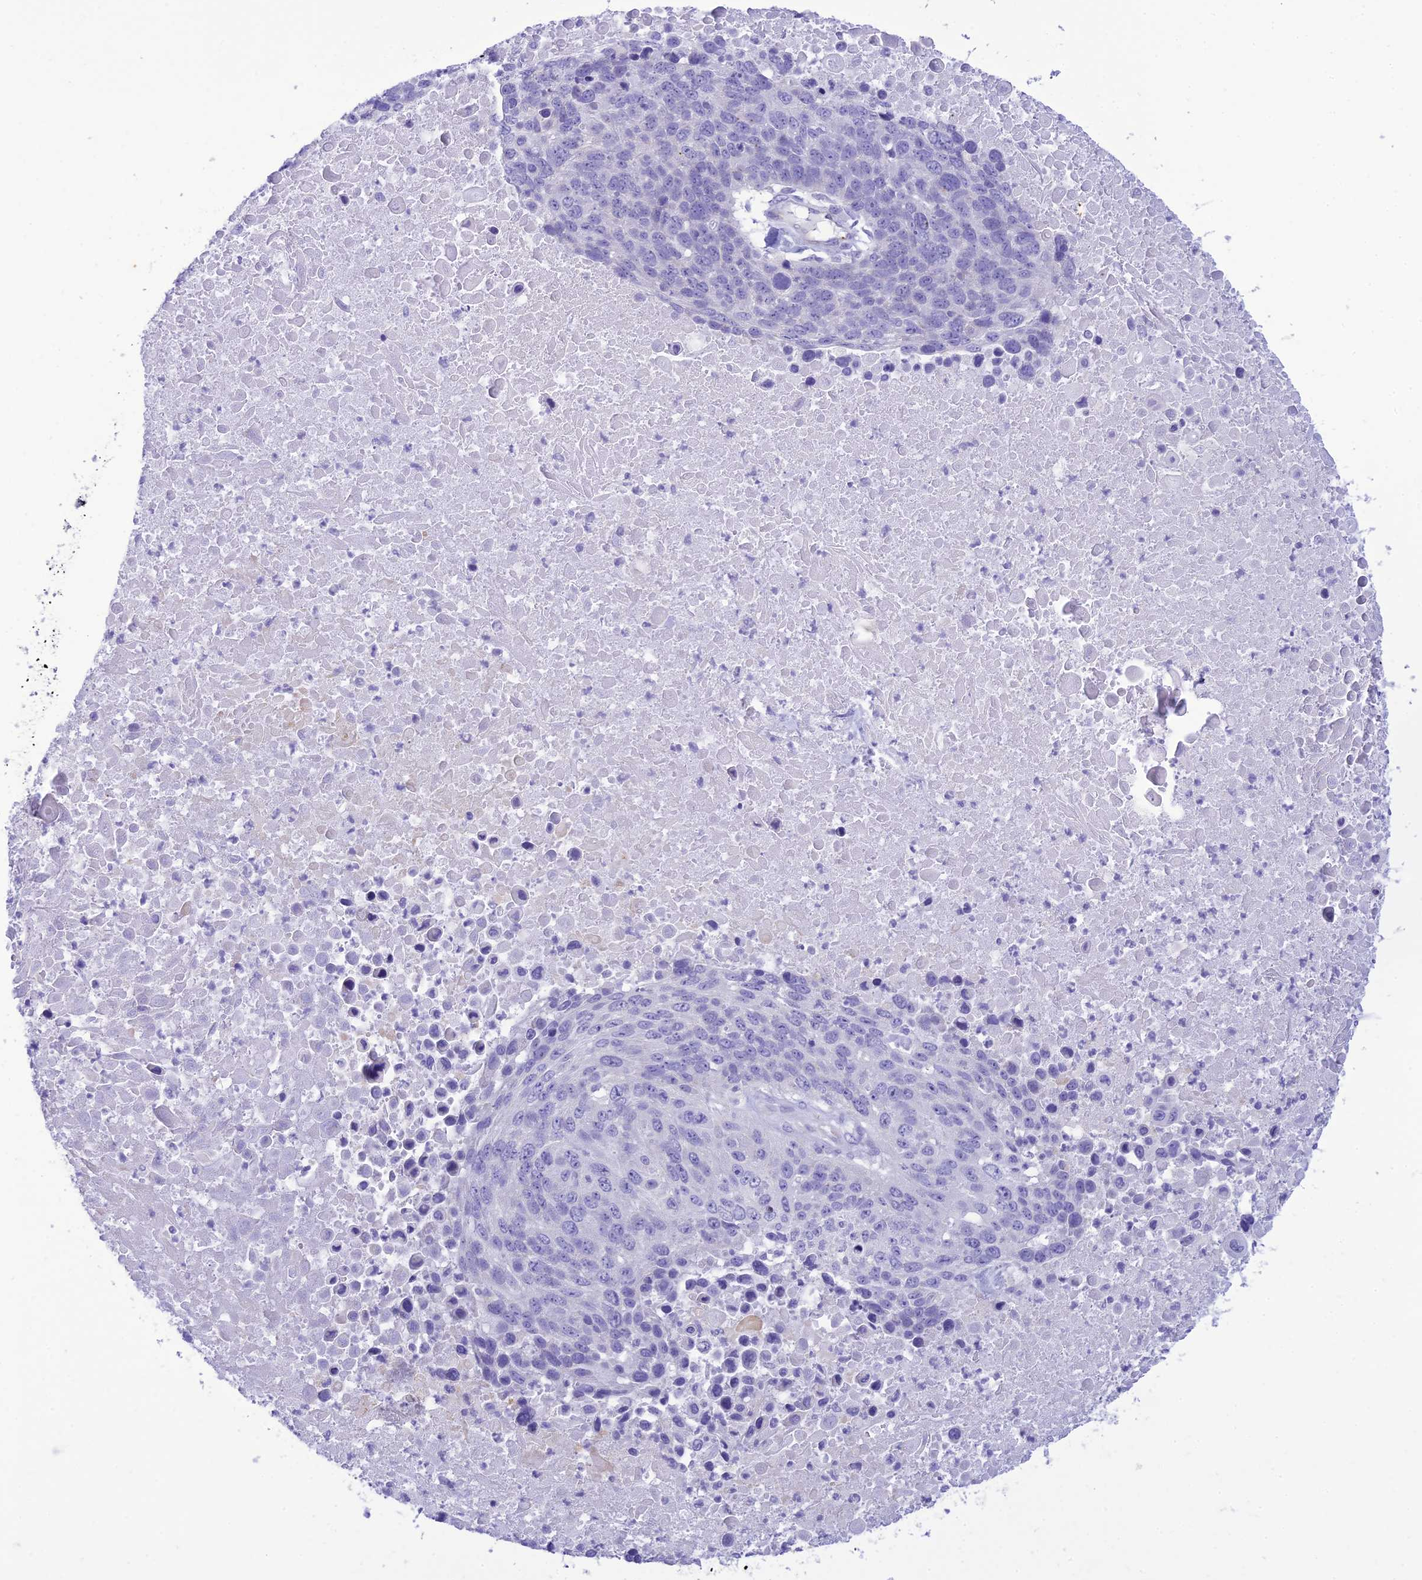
{"staining": {"intensity": "negative", "quantity": "none", "location": "none"}, "tissue": "lung cancer", "cell_type": "Tumor cells", "image_type": "cancer", "snomed": [{"axis": "morphology", "description": "Normal tissue, NOS"}, {"axis": "morphology", "description": "Squamous cell carcinoma, NOS"}, {"axis": "topography", "description": "Lymph node"}, {"axis": "topography", "description": "Lung"}], "caption": "The photomicrograph reveals no significant staining in tumor cells of lung cancer (squamous cell carcinoma). (Stains: DAB (3,3'-diaminobenzidine) IHC with hematoxylin counter stain, Microscopy: brightfield microscopy at high magnification).", "gene": "DHDH", "patient": {"sex": "male", "age": 66}}